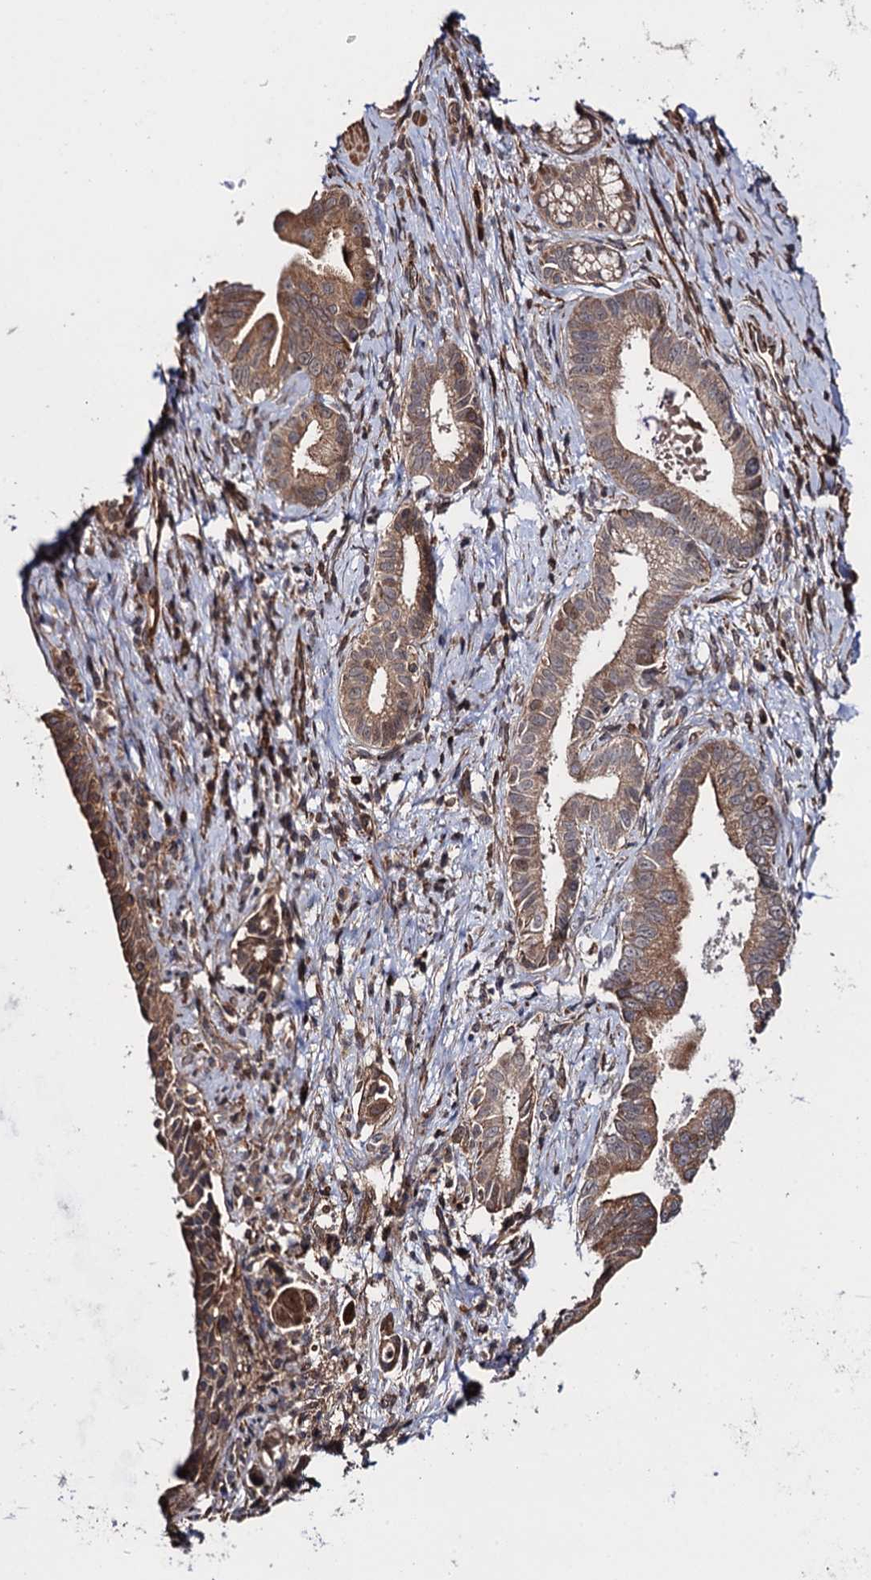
{"staining": {"intensity": "moderate", "quantity": ">75%", "location": "cytoplasmic/membranous"}, "tissue": "pancreatic cancer", "cell_type": "Tumor cells", "image_type": "cancer", "snomed": [{"axis": "morphology", "description": "Adenocarcinoma, NOS"}, {"axis": "topography", "description": "Pancreas"}], "caption": "Tumor cells show medium levels of moderate cytoplasmic/membranous expression in approximately >75% of cells in human pancreatic adenocarcinoma.", "gene": "FSIP1", "patient": {"sex": "female", "age": 55}}